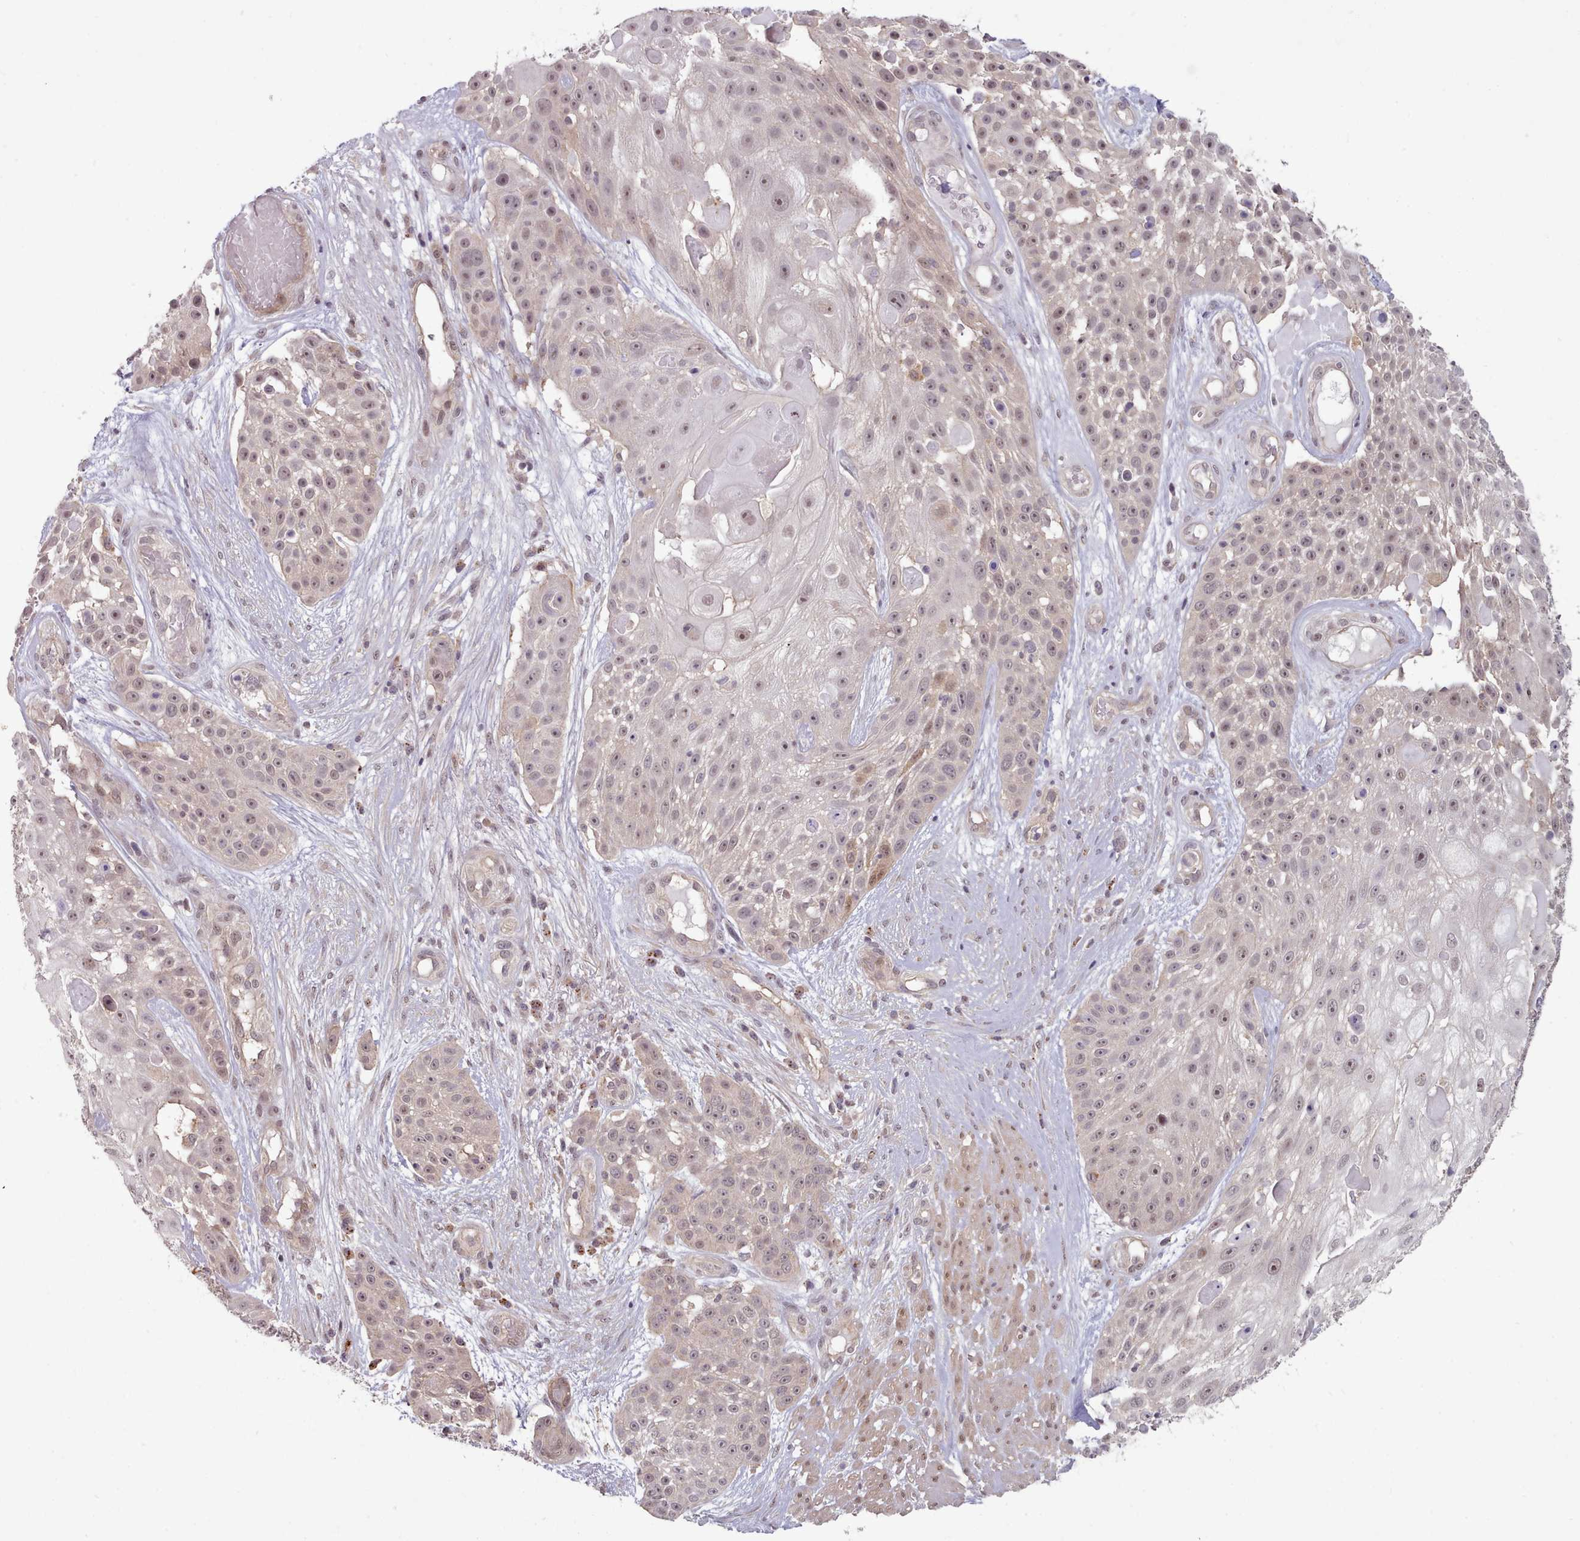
{"staining": {"intensity": "weak", "quantity": "<25%", "location": "nuclear"}, "tissue": "skin cancer", "cell_type": "Tumor cells", "image_type": "cancer", "snomed": [{"axis": "morphology", "description": "Squamous cell carcinoma, NOS"}, {"axis": "topography", "description": "Skin"}], "caption": "An immunohistochemistry photomicrograph of skin cancer (squamous cell carcinoma) is shown. There is no staining in tumor cells of skin cancer (squamous cell carcinoma). (DAB IHC with hematoxylin counter stain).", "gene": "CES3", "patient": {"sex": "female", "age": 86}}